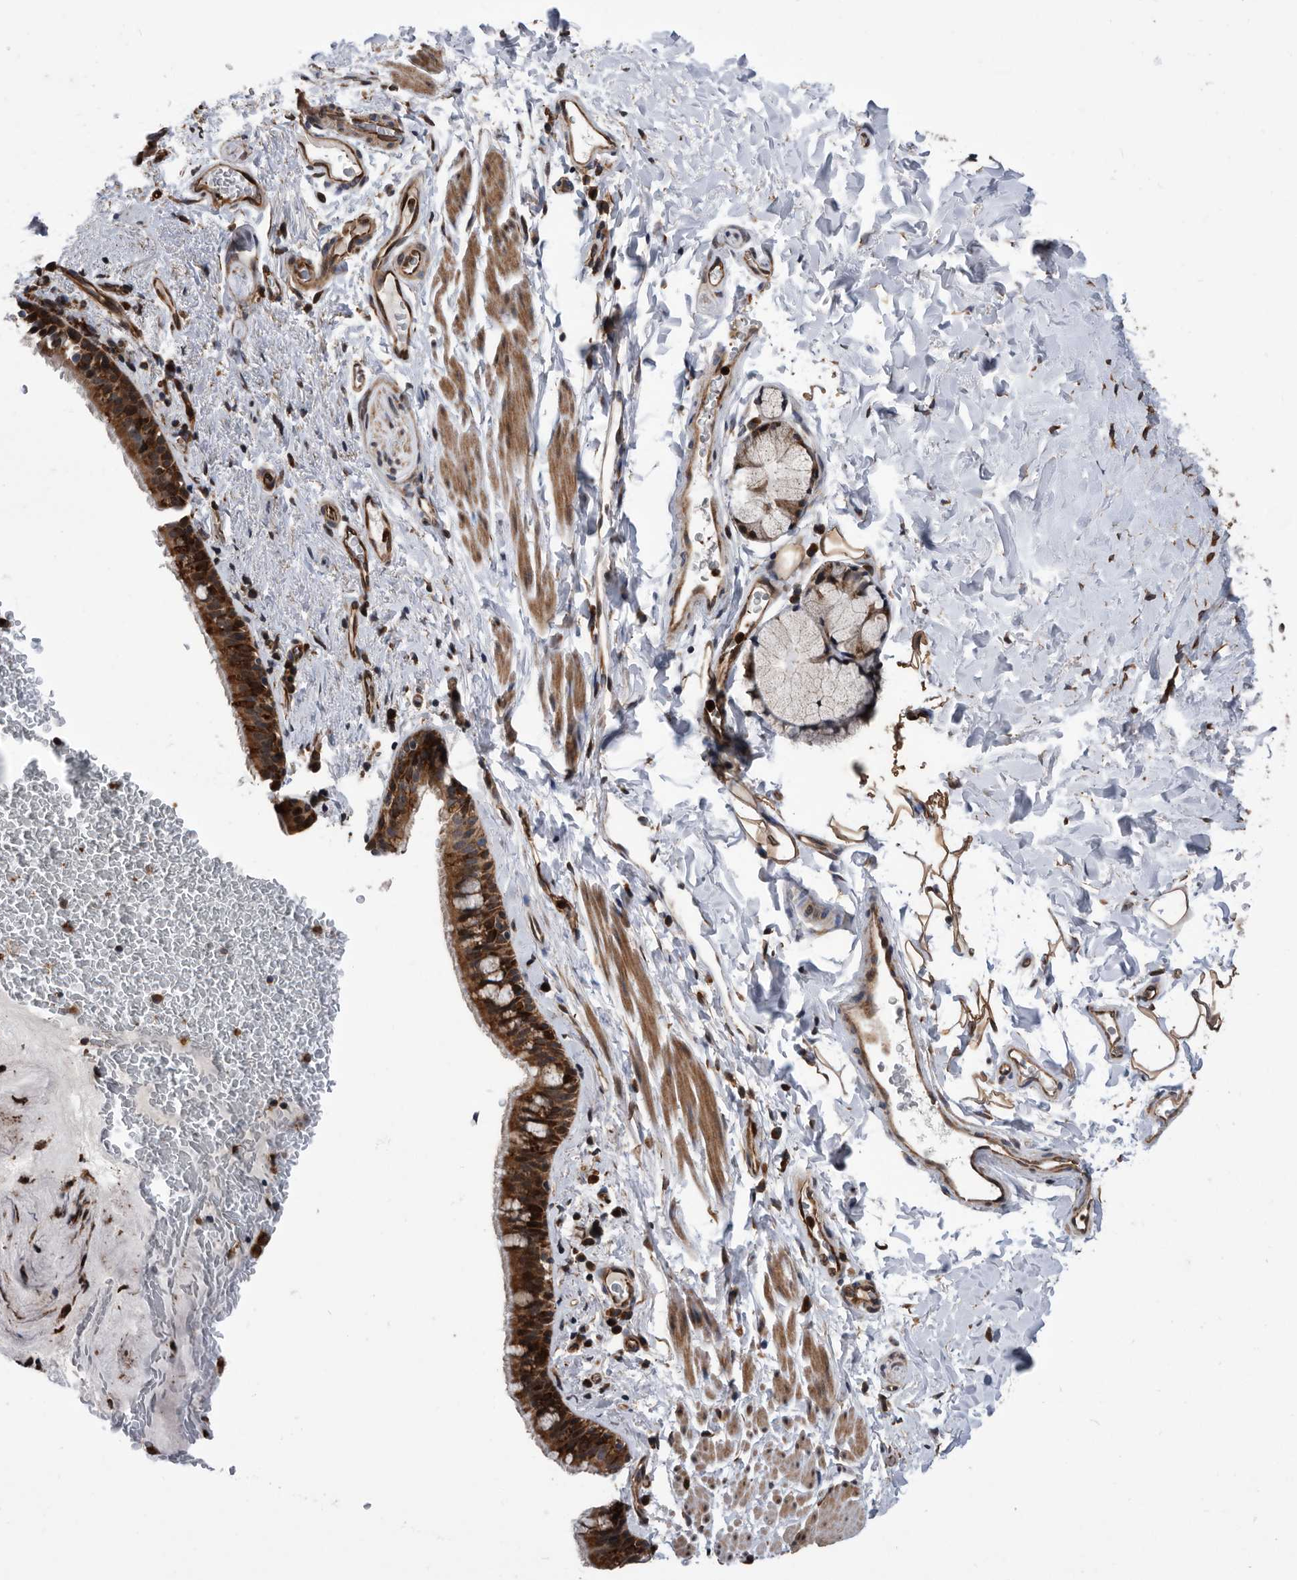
{"staining": {"intensity": "strong", "quantity": ">75%", "location": "cytoplasmic/membranous"}, "tissue": "bronchus", "cell_type": "Respiratory epithelial cells", "image_type": "normal", "snomed": [{"axis": "morphology", "description": "Normal tissue, NOS"}, {"axis": "topography", "description": "Cartilage tissue"}, {"axis": "topography", "description": "Bronchus"}], "caption": "Immunohistochemistry image of unremarkable bronchus stained for a protein (brown), which reveals high levels of strong cytoplasmic/membranous staining in approximately >75% of respiratory epithelial cells.", "gene": "SERINC2", "patient": {"sex": "female", "age": 36}}